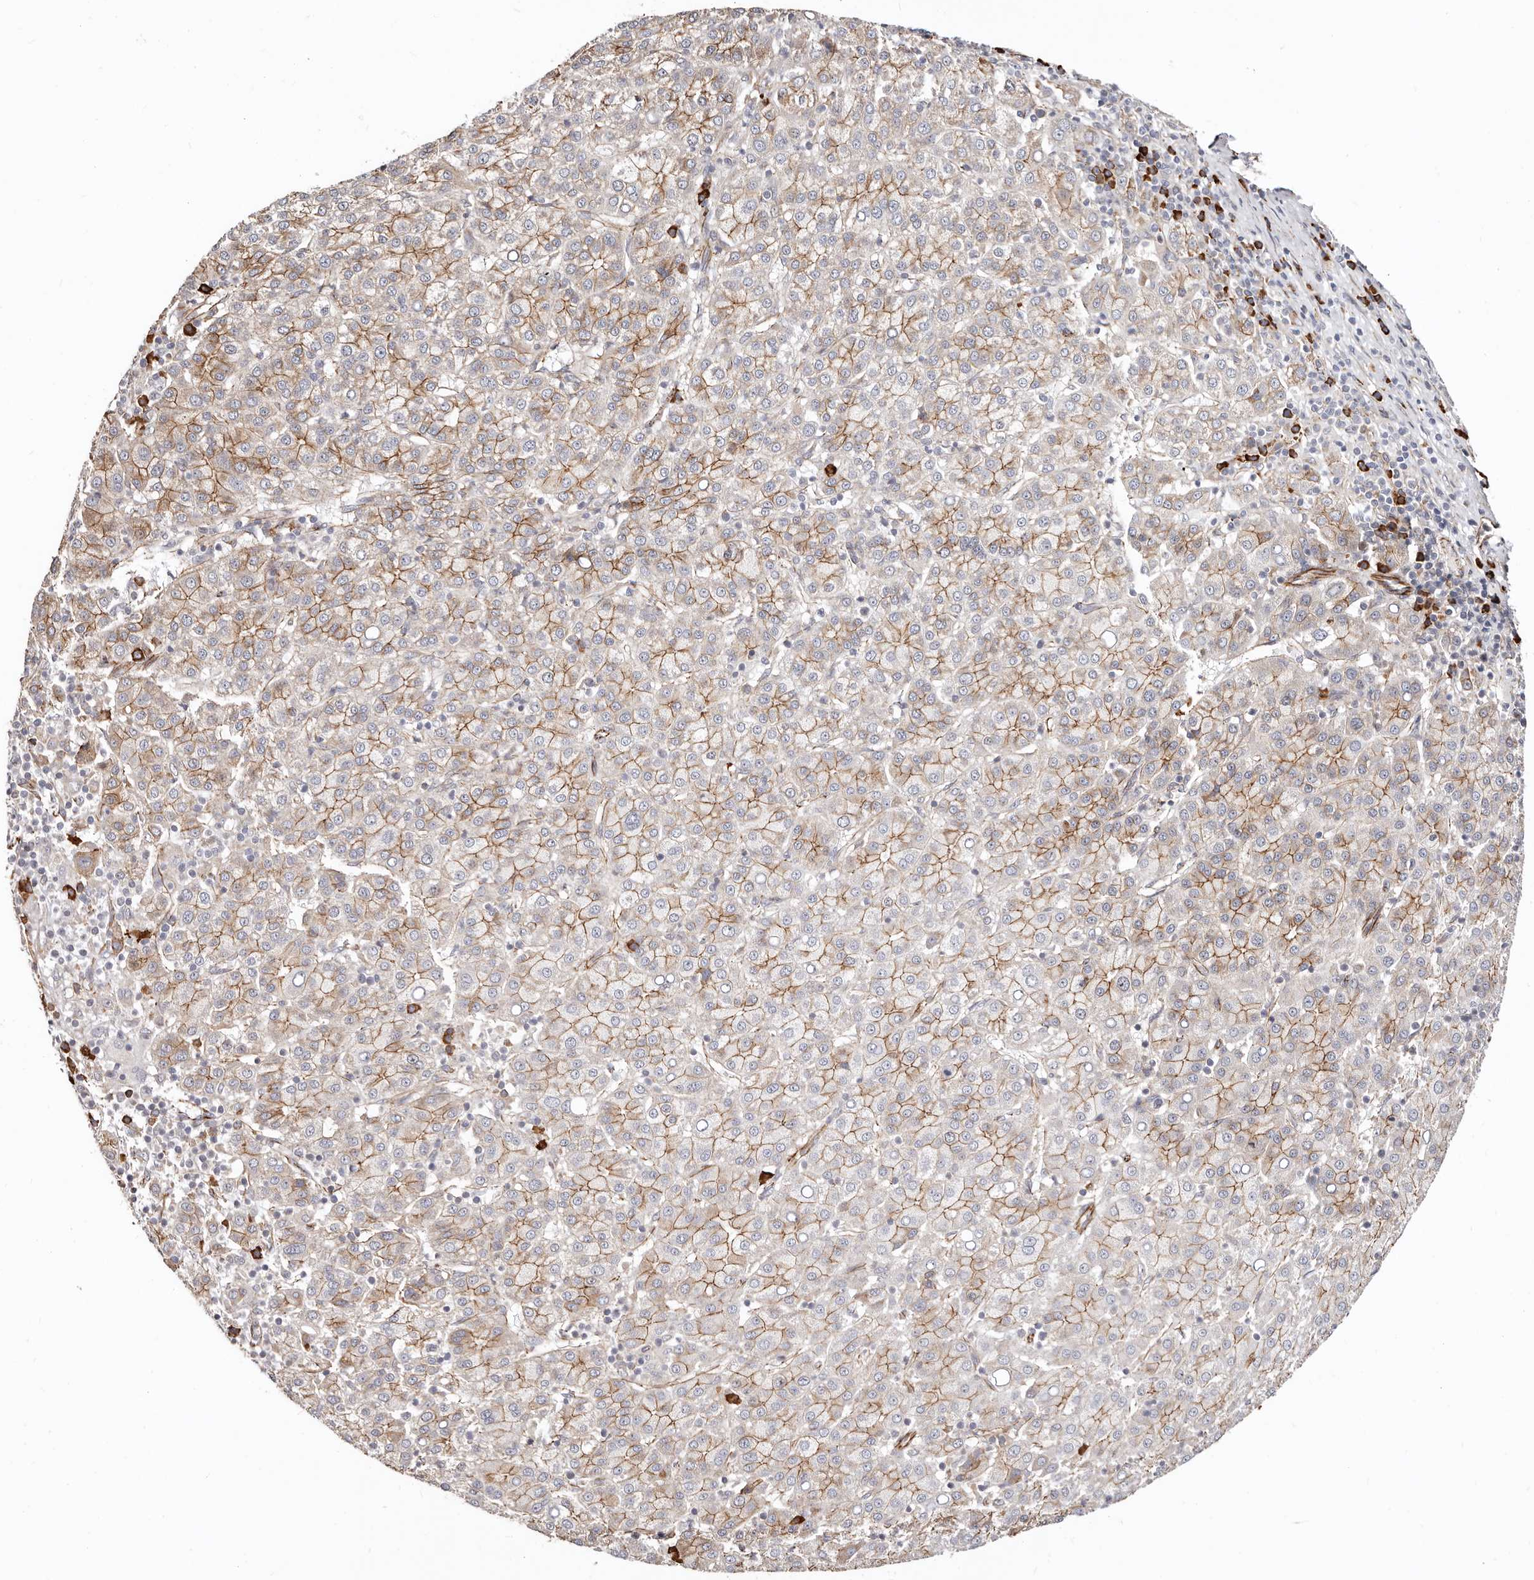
{"staining": {"intensity": "moderate", "quantity": ">75%", "location": "cytoplasmic/membranous"}, "tissue": "liver cancer", "cell_type": "Tumor cells", "image_type": "cancer", "snomed": [{"axis": "morphology", "description": "Carcinoma, Hepatocellular, NOS"}, {"axis": "topography", "description": "Liver"}], "caption": "Brown immunohistochemical staining in human liver hepatocellular carcinoma displays moderate cytoplasmic/membranous positivity in about >75% of tumor cells. Immunohistochemistry stains the protein in brown and the nuclei are stained blue.", "gene": "CTNNB1", "patient": {"sex": "female", "age": 58}}